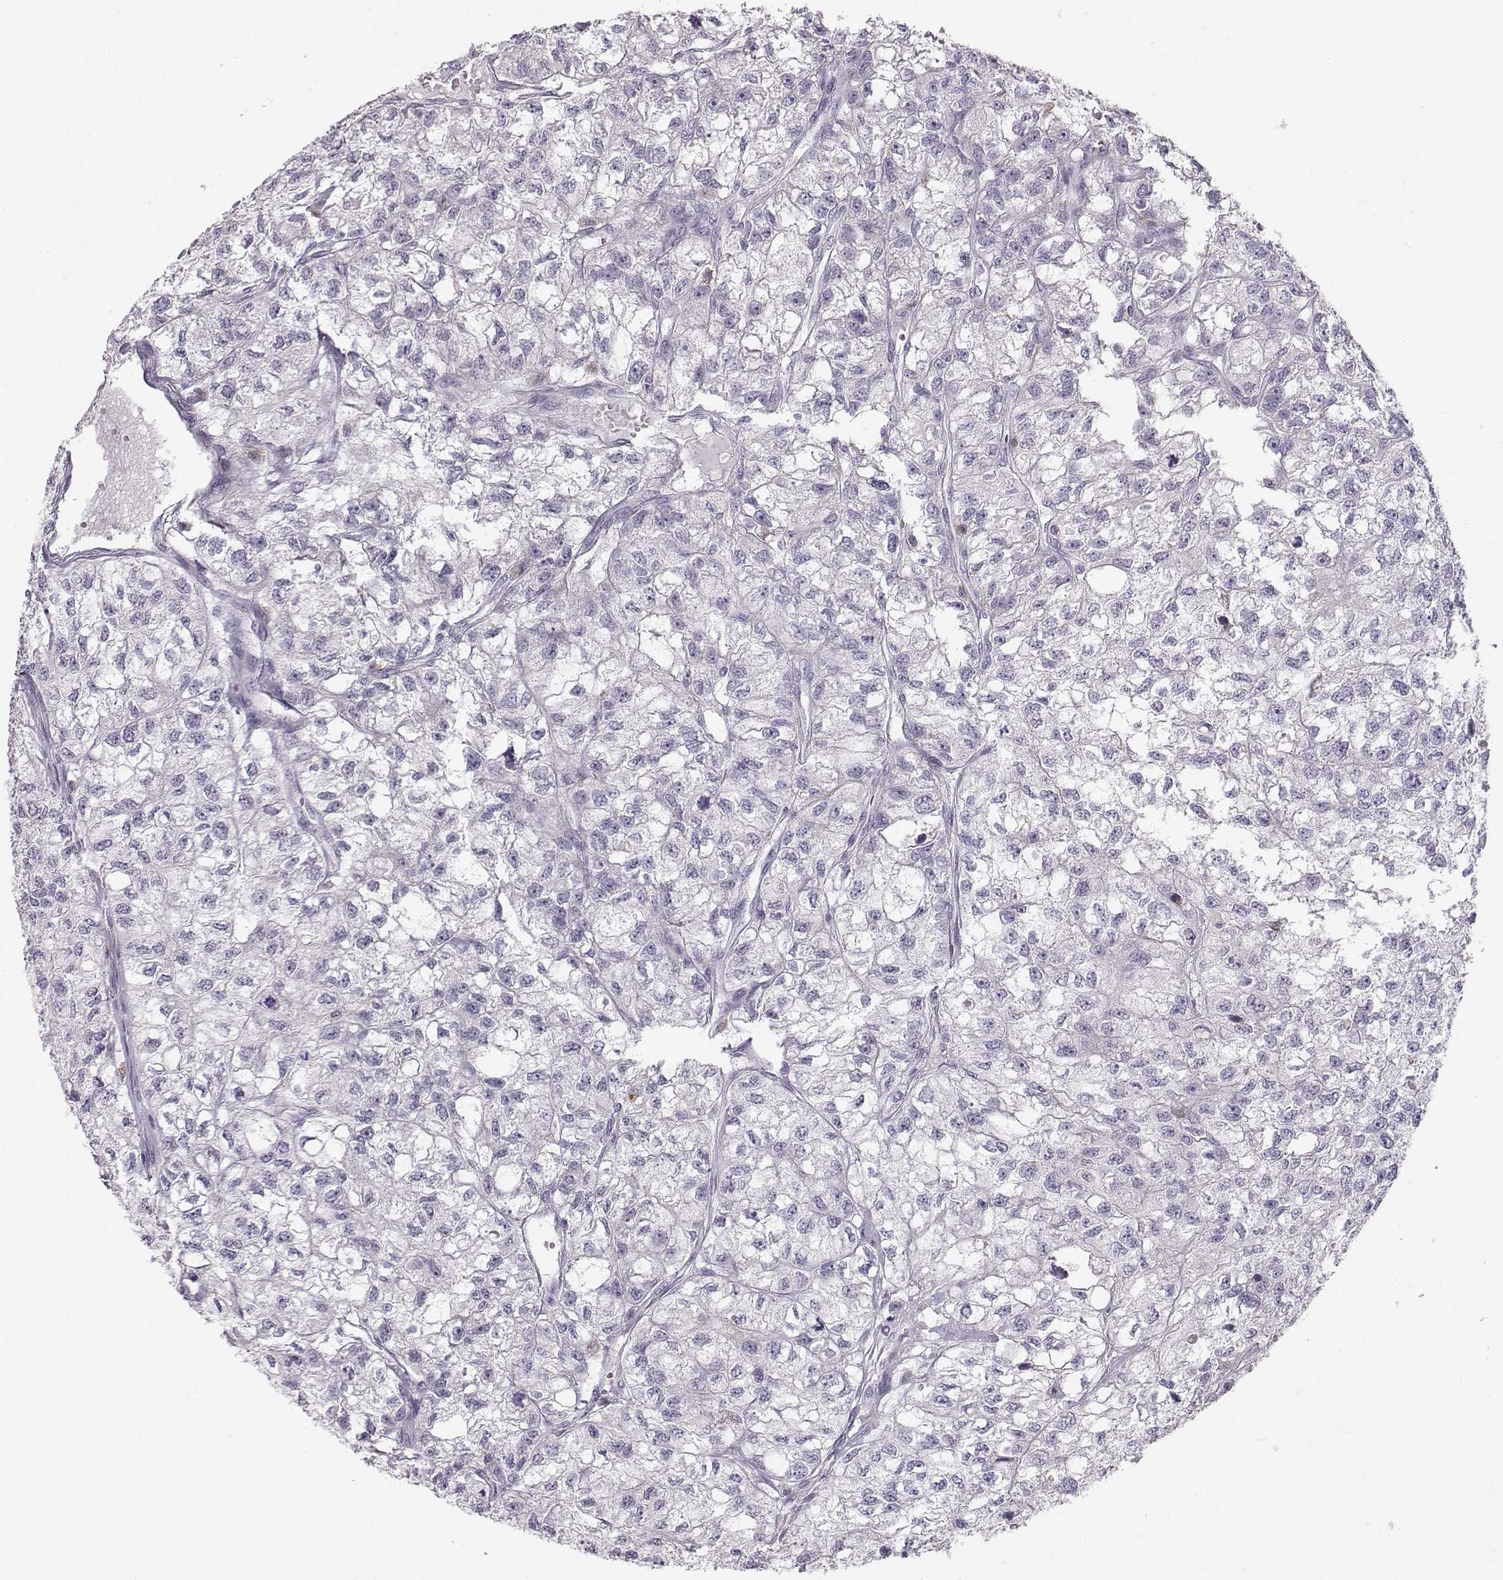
{"staining": {"intensity": "negative", "quantity": "none", "location": "none"}, "tissue": "renal cancer", "cell_type": "Tumor cells", "image_type": "cancer", "snomed": [{"axis": "morphology", "description": "Adenocarcinoma, NOS"}, {"axis": "topography", "description": "Kidney"}], "caption": "Protein analysis of renal cancer exhibits no significant staining in tumor cells.", "gene": "CASR", "patient": {"sex": "male", "age": 56}}